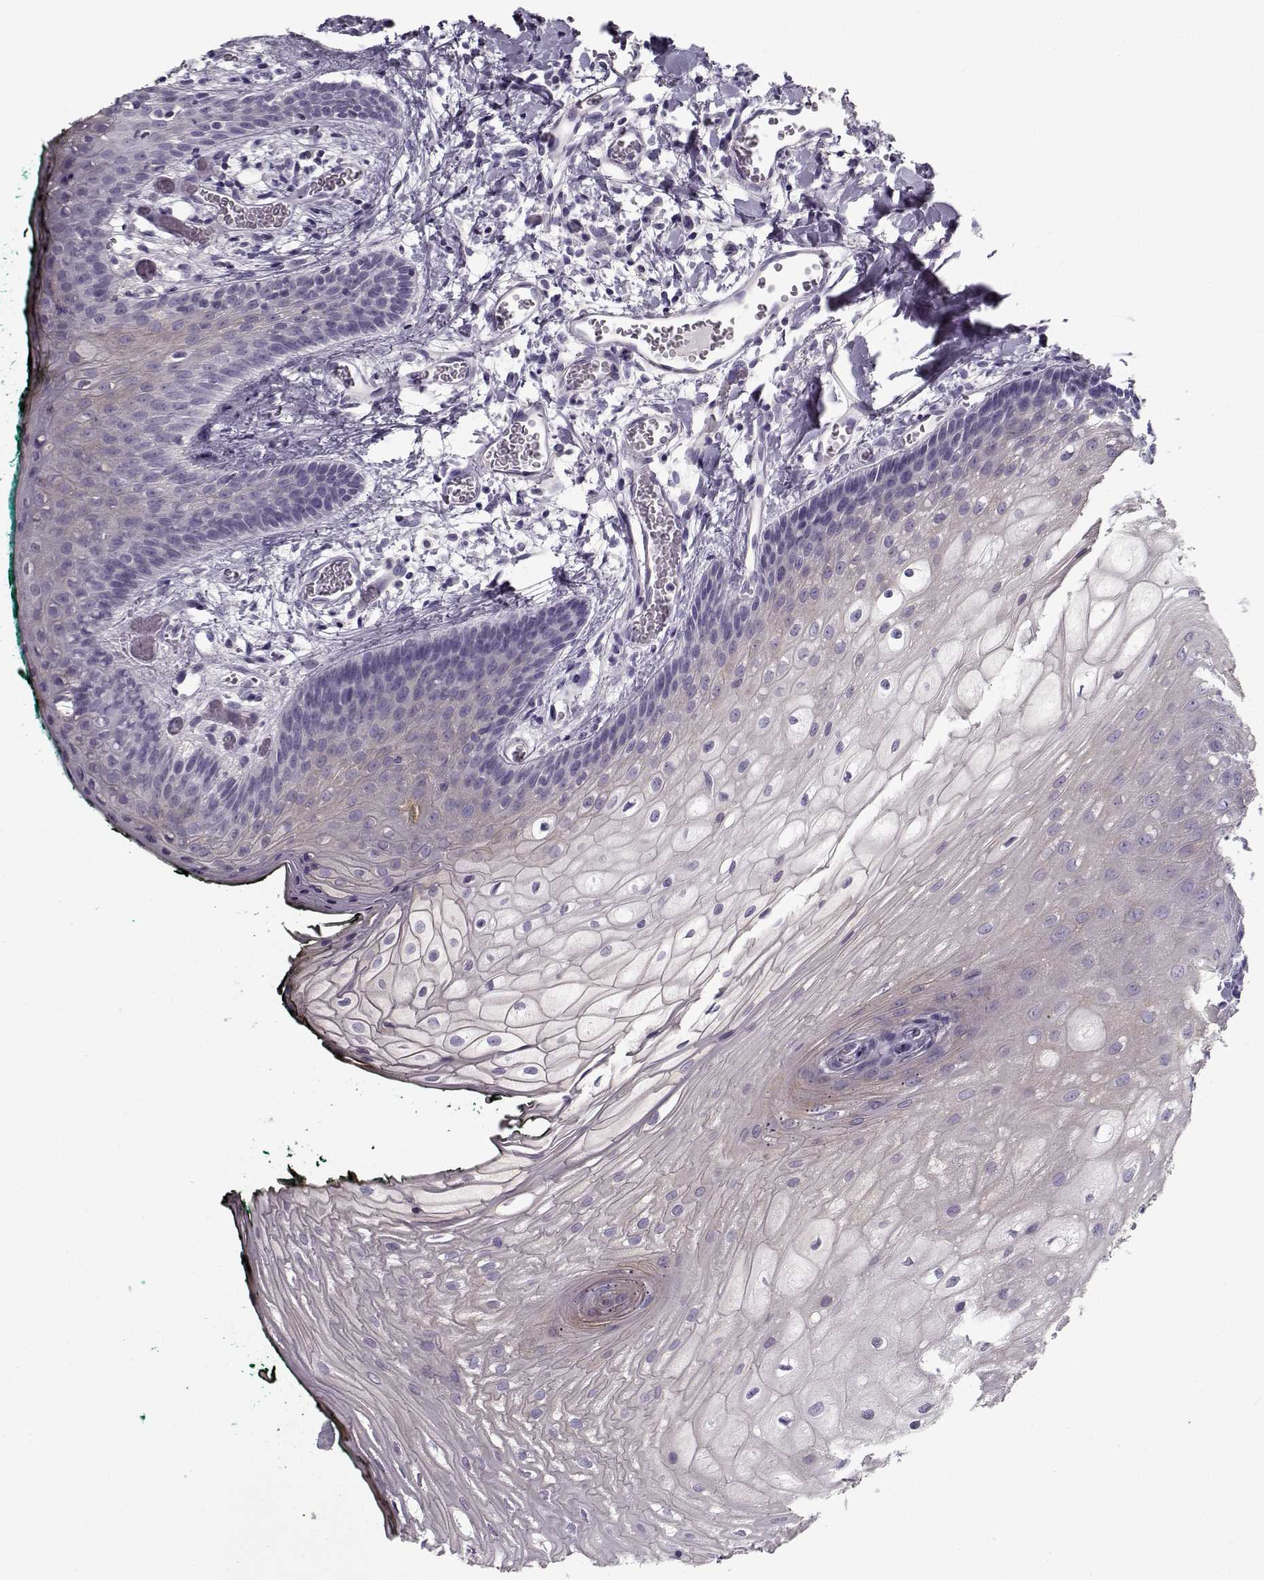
{"staining": {"intensity": "weak", "quantity": "<25%", "location": "cytoplasmic/membranous"}, "tissue": "oral mucosa", "cell_type": "Squamous epithelial cells", "image_type": "normal", "snomed": [{"axis": "morphology", "description": "Normal tissue, NOS"}, {"axis": "topography", "description": "Oral tissue"}, {"axis": "topography", "description": "Head-Neck"}], "caption": "Immunohistochemical staining of benign oral mucosa exhibits no significant positivity in squamous epithelial cells. (Stains: DAB (3,3'-diaminobenzidine) immunohistochemistry with hematoxylin counter stain, Microscopy: brightfield microscopy at high magnification).", "gene": "CCDC136", "patient": {"sex": "female", "age": 68}}